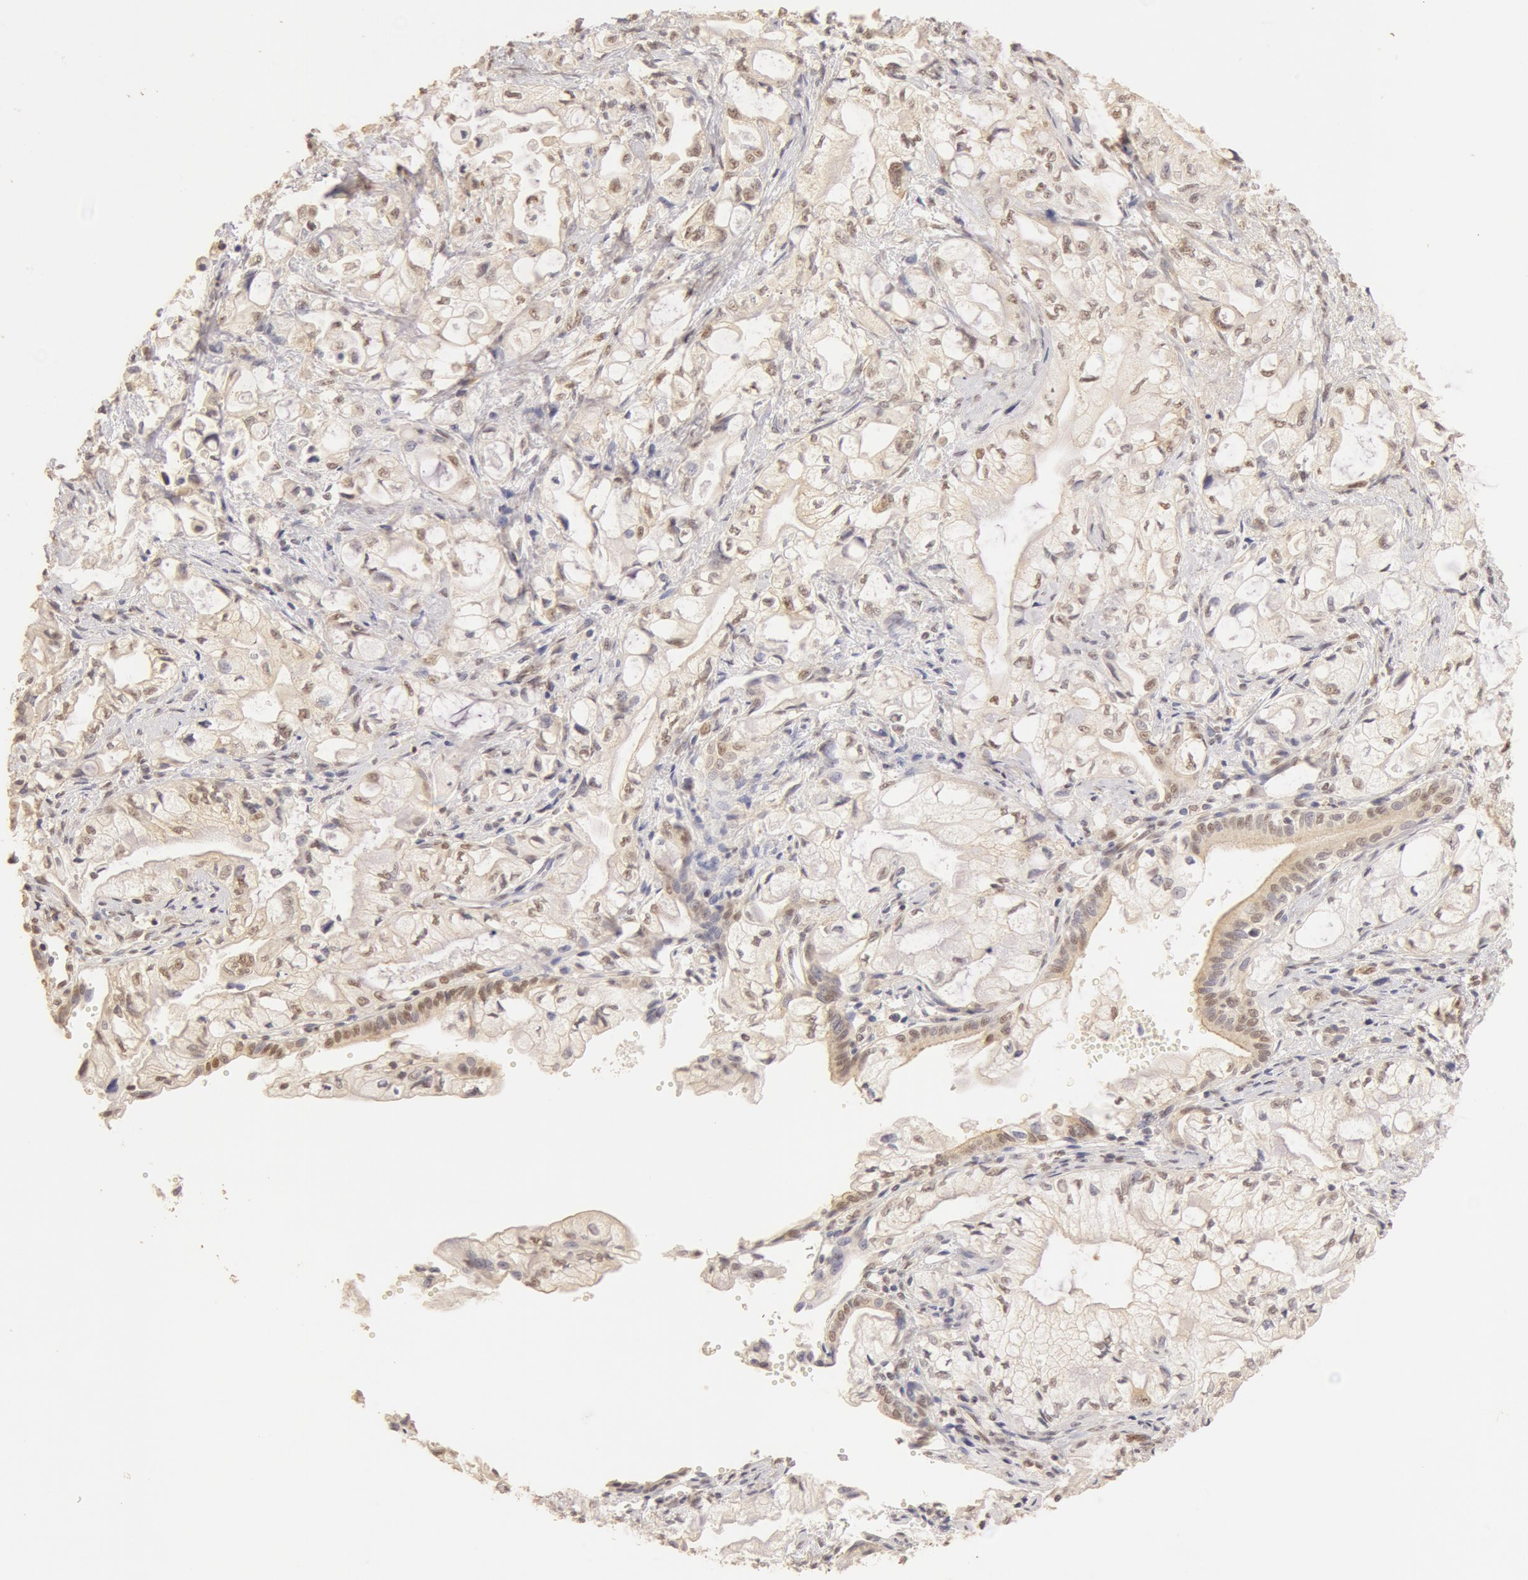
{"staining": {"intensity": "moderate", "quantity": ">75%", "location": "cytoplasmic/membranous,nuclear"}, "tissue": "pancreatic cancer", "cell_type": "Tumor cells", "image_type": "cancer", "snomed": [{"axis": "morphology", "description": "Adenocarcinoma, NOS"}, {"axis": "topography", "description": "Pancreas"}], "caption": "Immunohistochemistry (IHC) photomicrograph of neoplastic tissue: human pancreatic cancer (adenocarcinoma) stained using immunohistochemistry demonstrates medium levels of moderate protein expression localized specifically in the cytoplasmic/membranous and nuclear of tumor cells, appearing as a cytoplasmic/membranous and nuclear brown color.", "gene": "SNRNP70", "patient": {"sex": "male", "age": 79}}